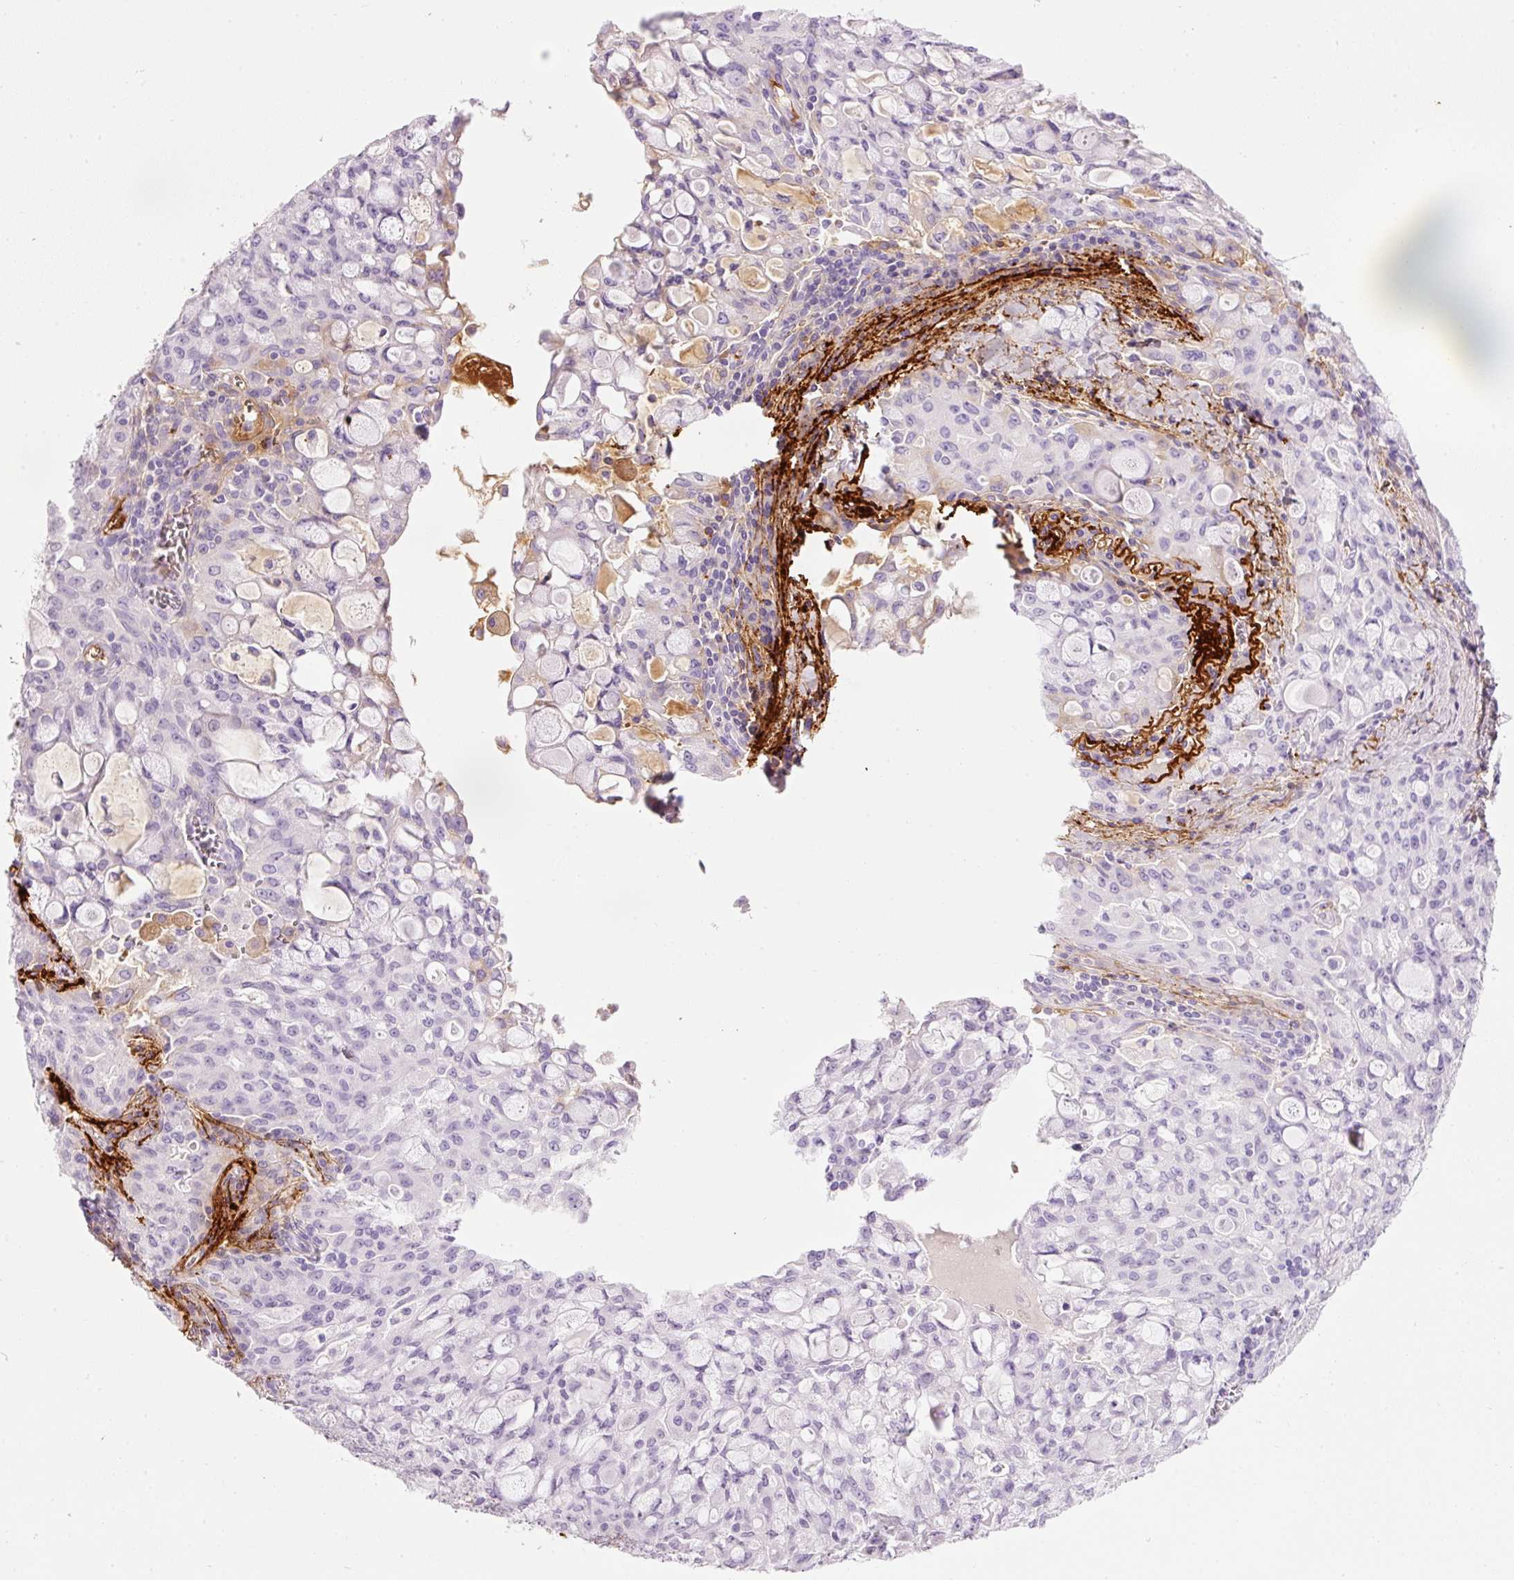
{"staining": {"intensity": "negative", "quantity": "none", "location": "none"}, "tissue": "lung cancer", "cell_type": "Tumor cells", "image_type": "cancer", "snomed": [{"axis": "morphology", "description": "Adenocarcinoma, NOS"}, {"axis": "topography", "description": "Lung"}], "caption": "Human lung cancer stained for a protein using IHC exhibits no staining in tumor cells.", "gene": "MFAP4", "patient": {"sex": "female", "age": 44}}